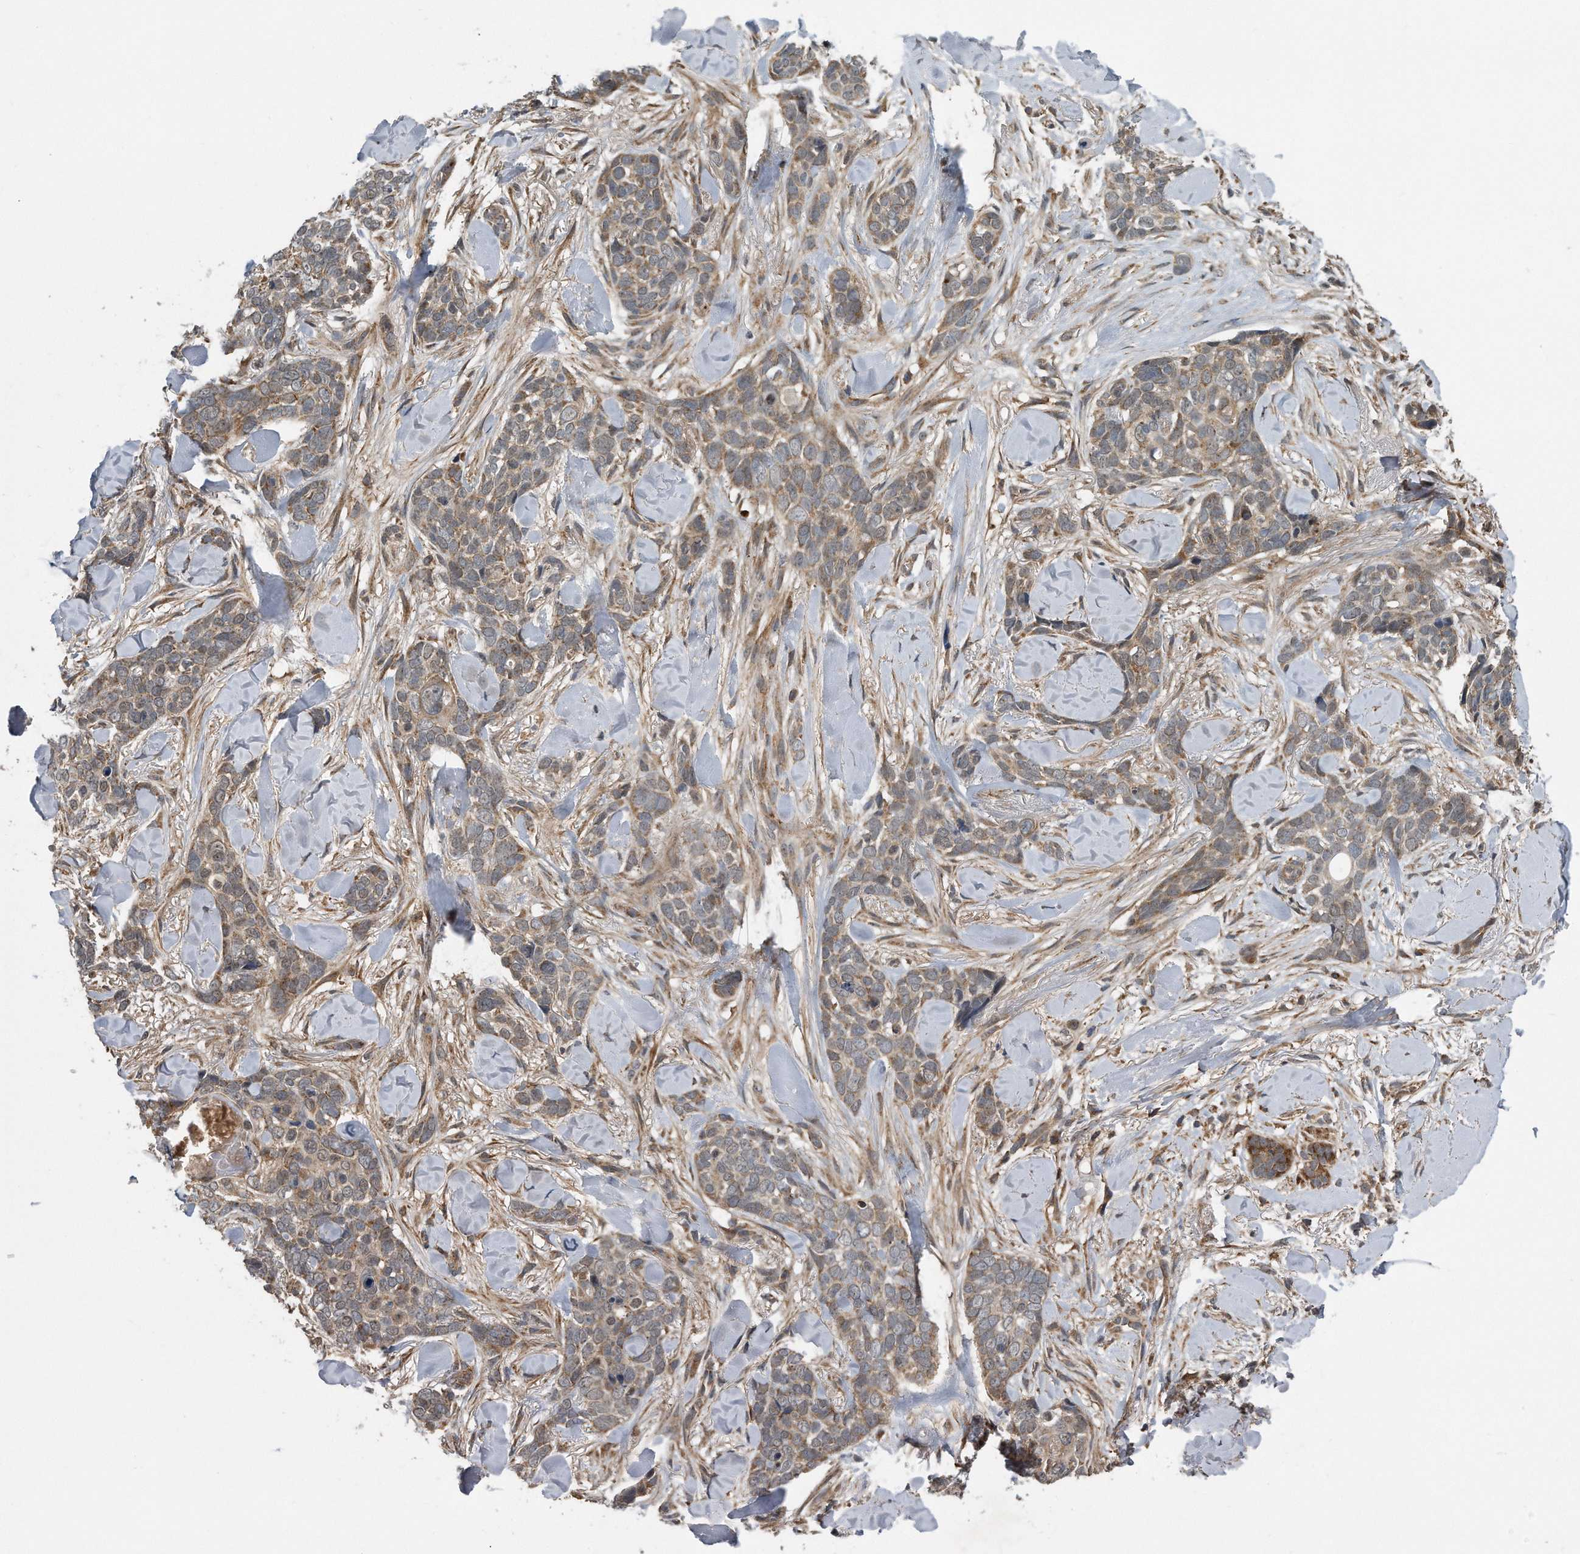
{"staining": {"intensity": "weak", "quantity": ">75%", "location": "cytoplasmic/membranous"}, "tissue": "skin cancer", "cell_type": "Tumor cells", "image_type": "cancer", "snomed": [{"axis": "morphology", "description": "Basal cell carcinoma"}, {"axis": "topography", "description": "Skin"}], "caption": "Basal cell carcinoma (skin) tissue exhibits weak cytoplasmic/membranous expression in approximately >75% of tumor cells", "gene": "ALPK2", "patient": {"sex": "female", "age": 82}}